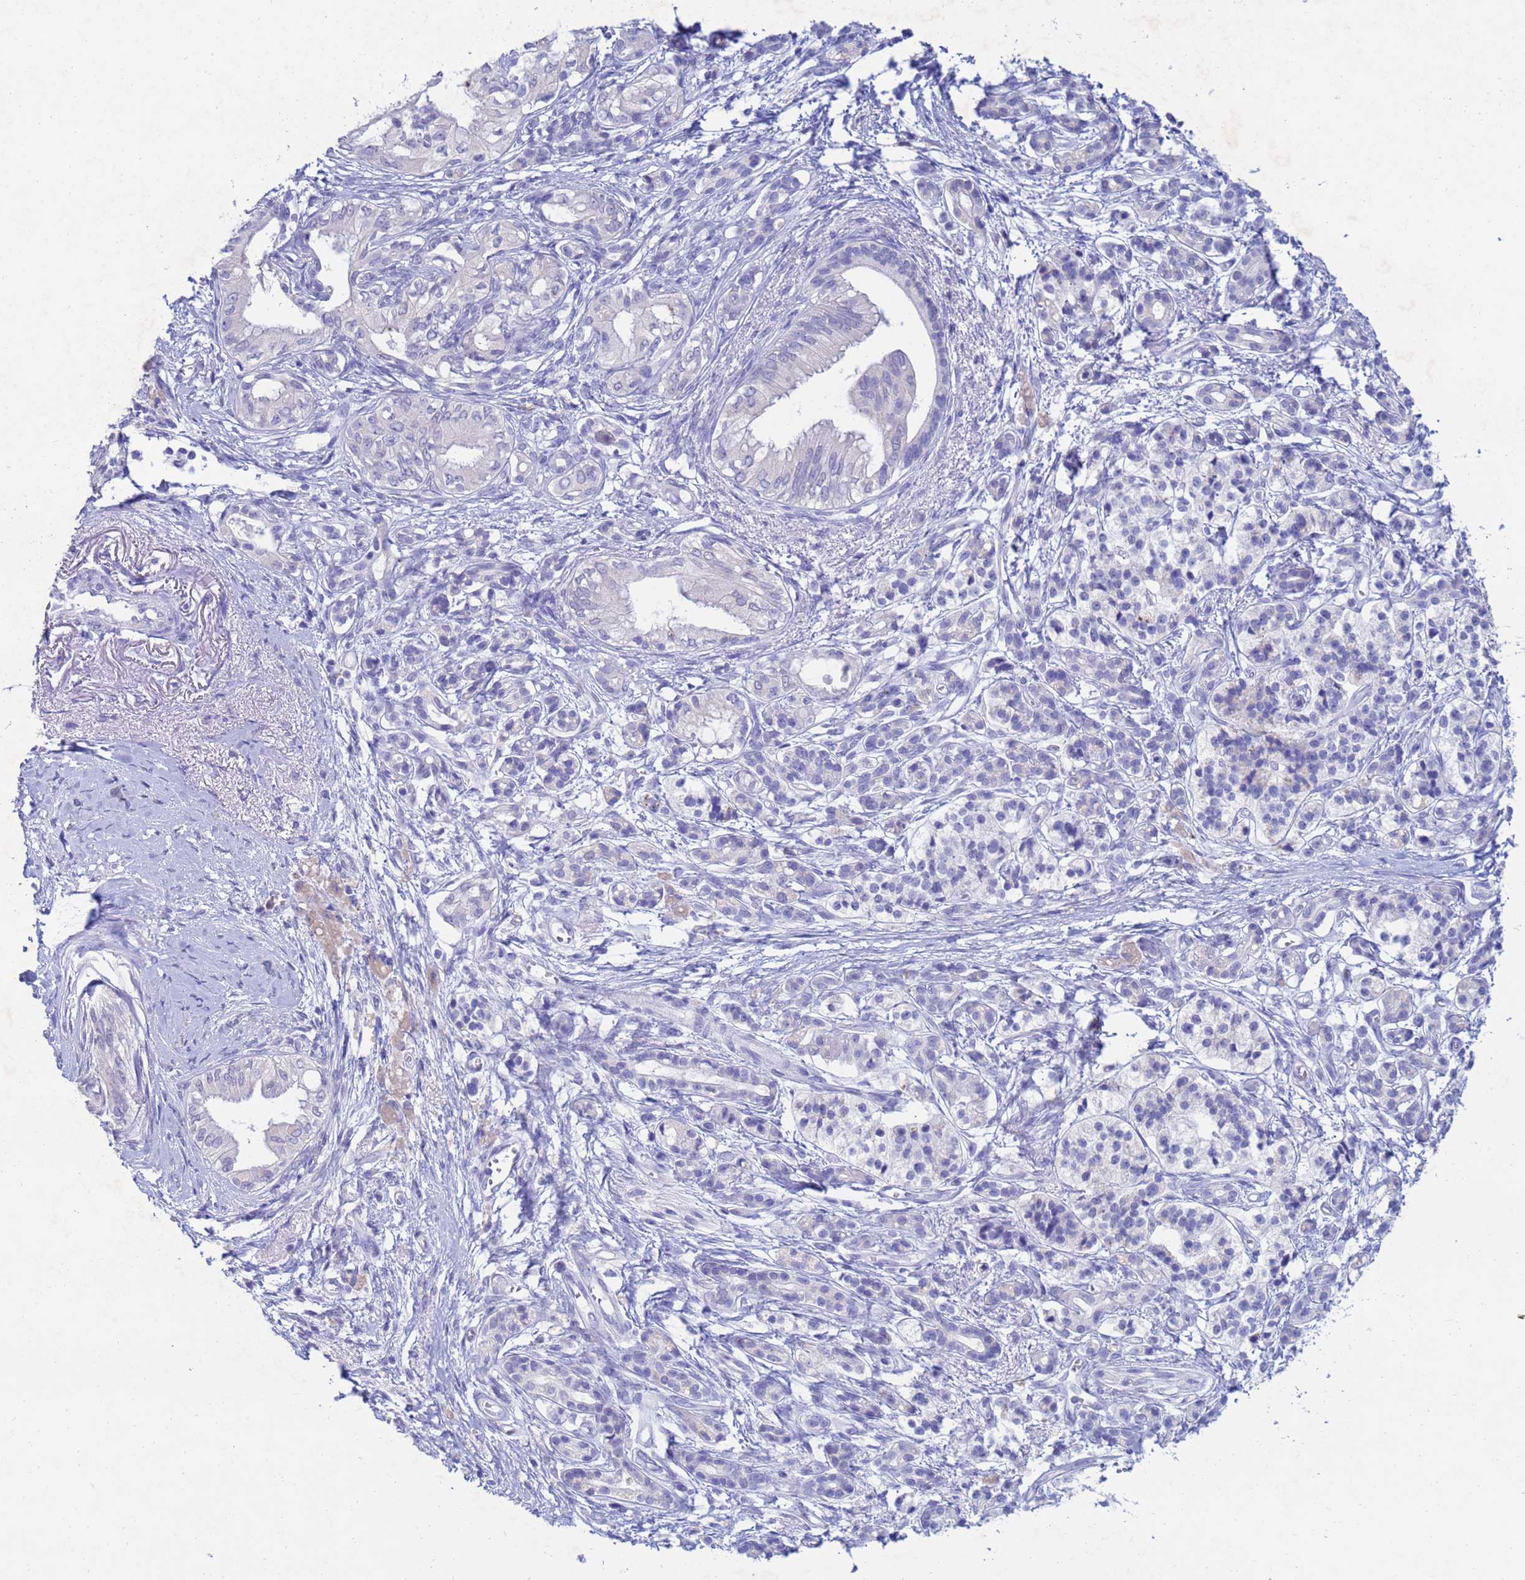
{"staining": {"intensity": "negative", "quantity": "none", "location": "none"}, "tissue": "pancreatic cancer", "cell_type": "Tumor cells", "image_type": "cancer", "snomed": [{"axis": "morphology", "description": "Adenocarcinoma, NOS"}, {"axis": "topography", "description": "Pancreas"}], "caption": "Protein analysis of pancreatic cancer exhibits no significant expression in tumor cells.", "gene": "CSTB", "patient": {"sex": "male", "age": 71}}